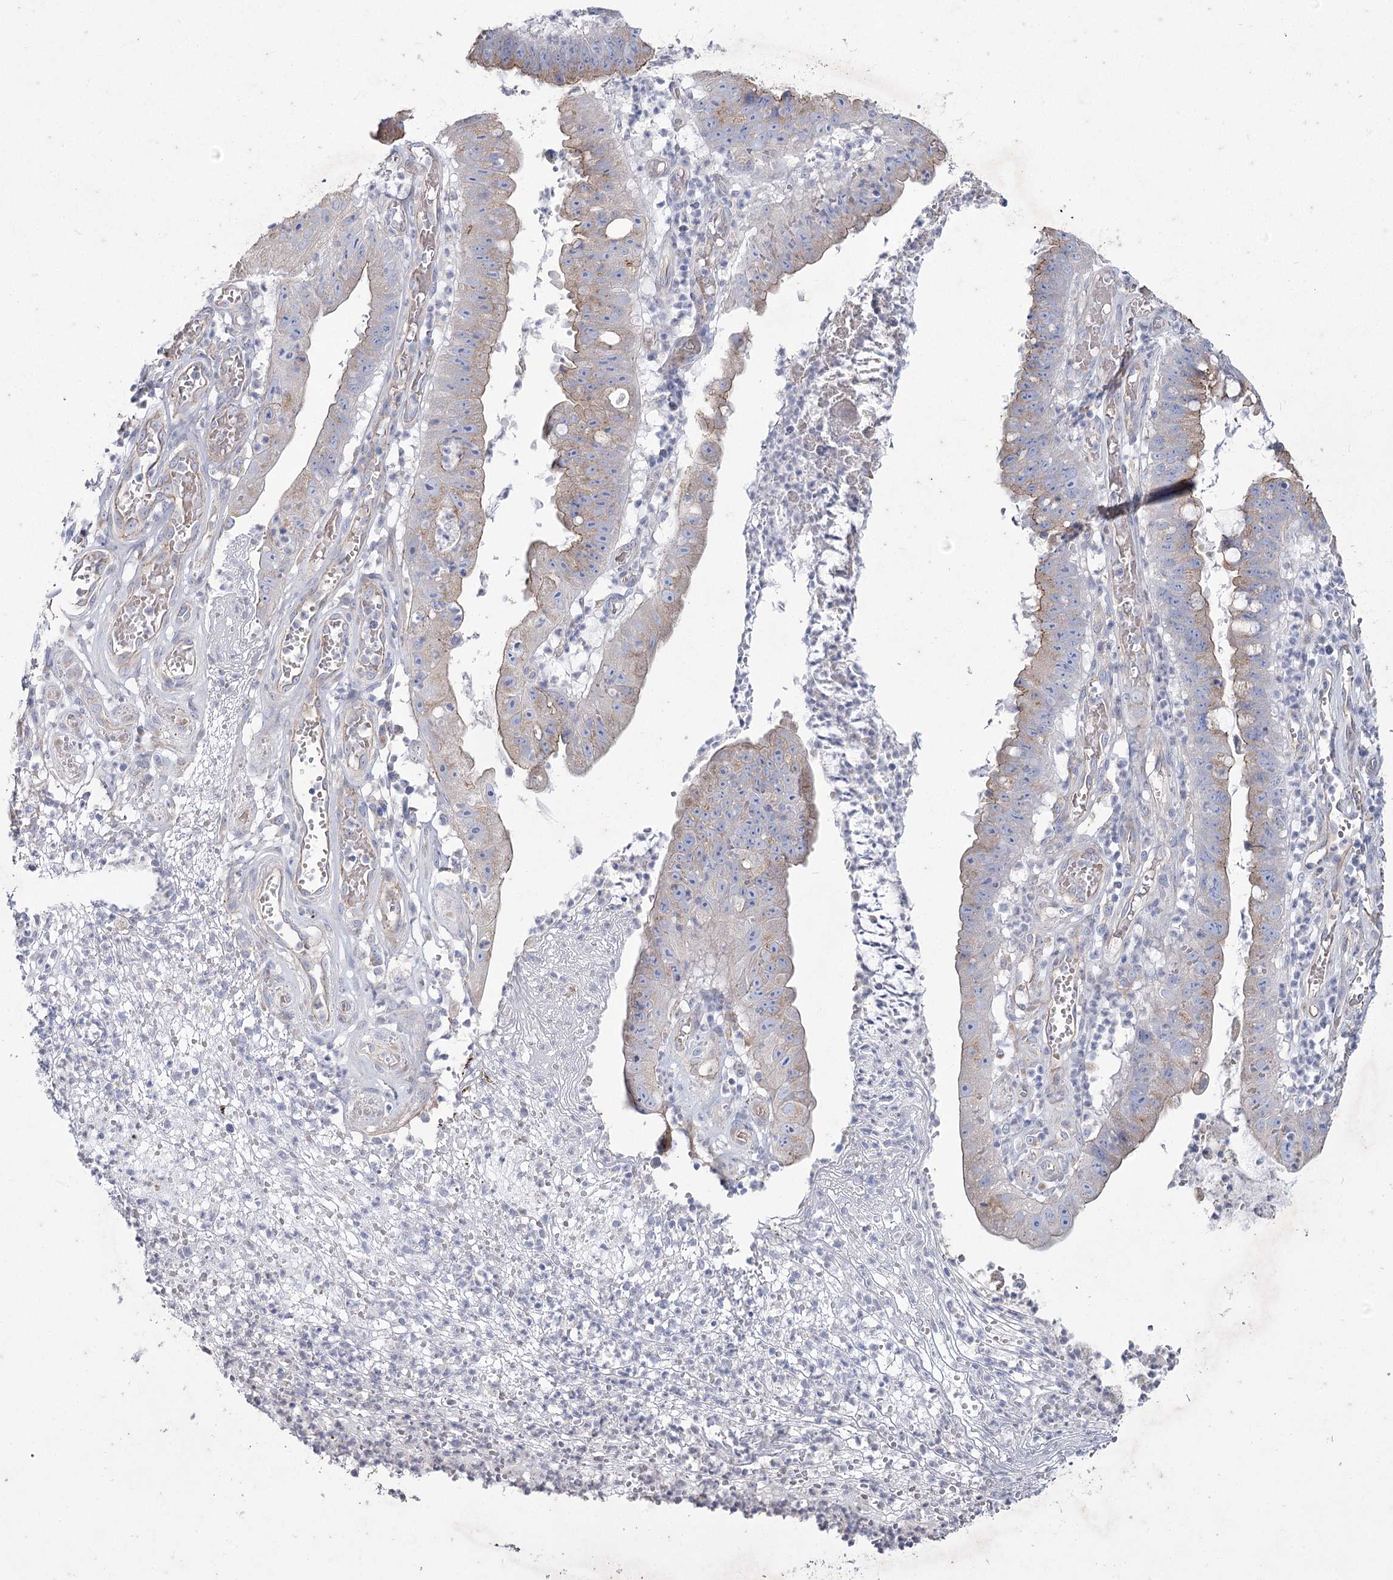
{"staining": {"intensity": "moderate", "quantity": ">75%", "location": "cytoplasmic/membranous"}, "tissue": "stomach cancer", "cell_type": "Tumor cells", "image_type": "cancer", "snomed": [{"axis": "morphology", "description": "Adenocarcinoma, NOS"}, {"axis": "topography", "description": "Stomach"}], "caption": "Immunohistochemical staining of stomach cancer (adenocarcinoma) exhibits moderate cytoplasmic/membranous protein positivity in approximately >75% of tumor cells.", "gene": "LDLRAD3", "patient": {"sex": "male", "age": 59}}